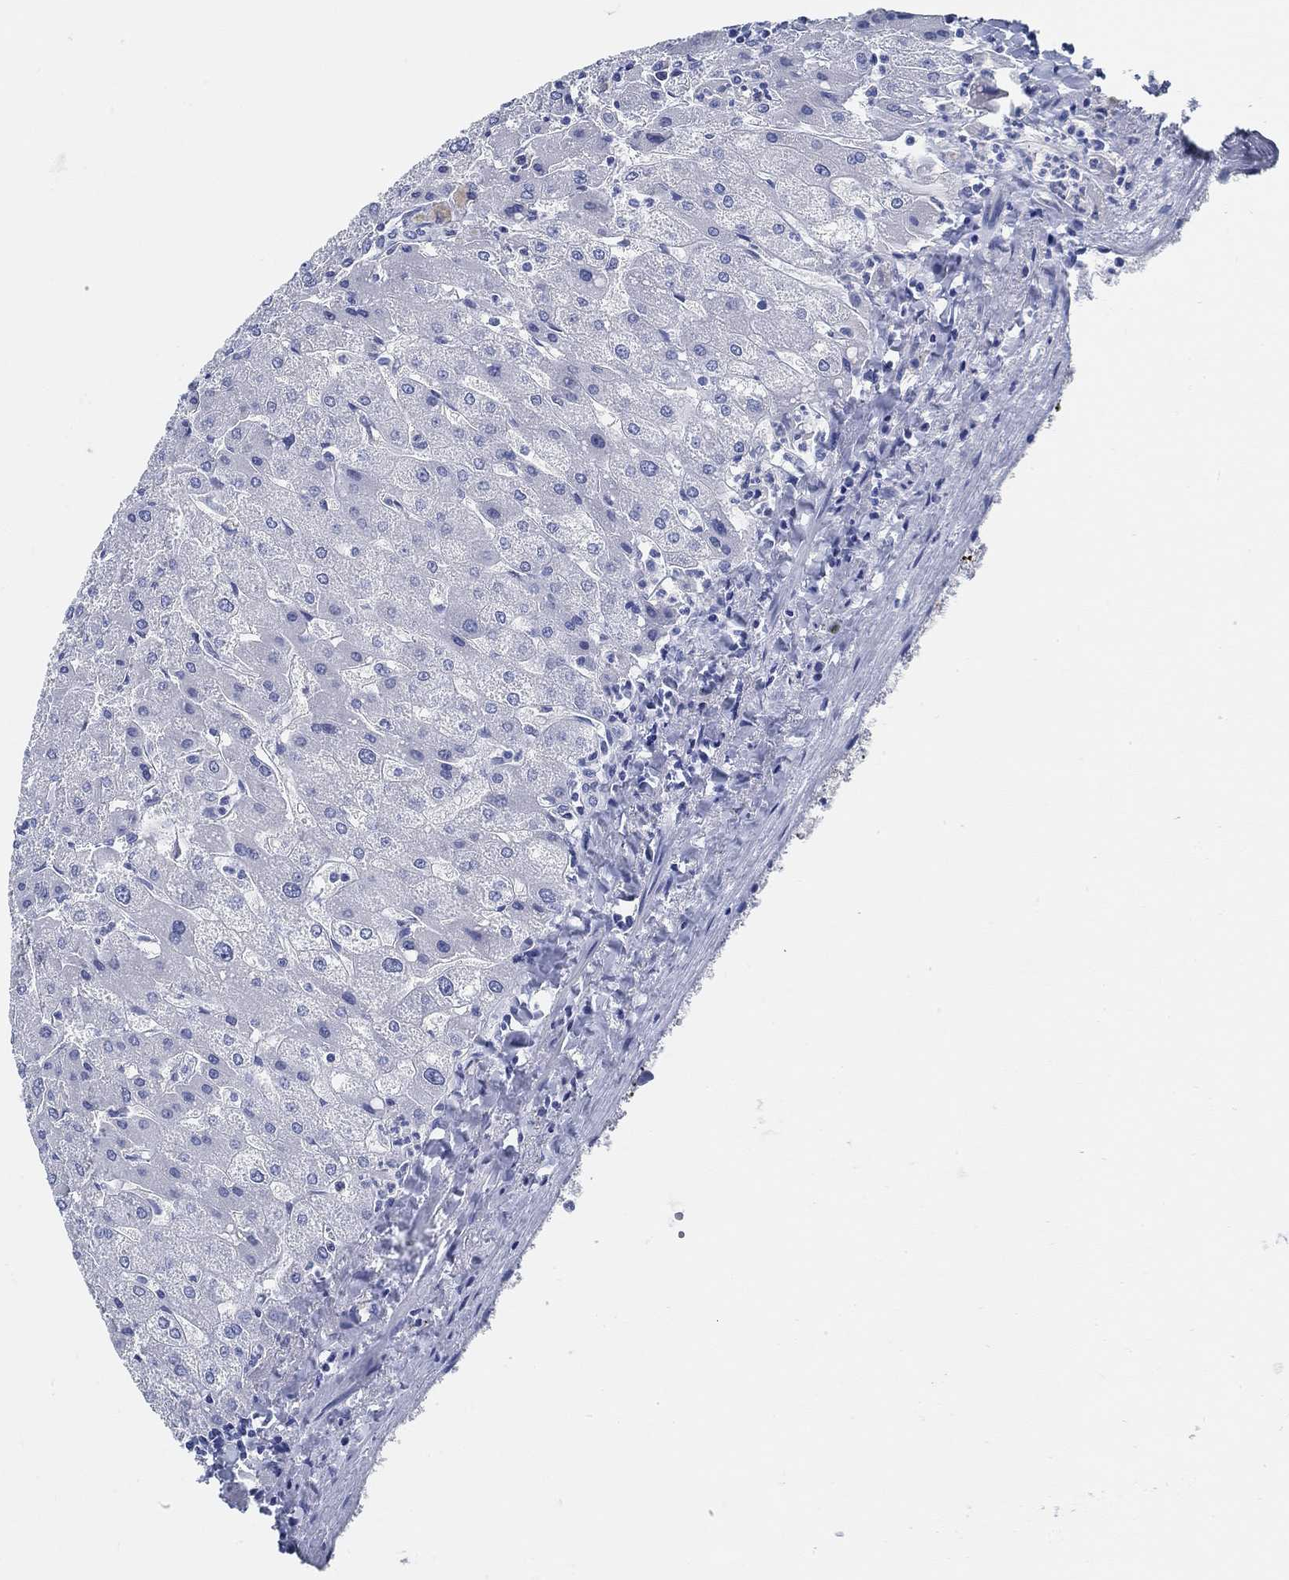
{"staining": {"intensity": "negative", "quantity": "none", "location": "none"}, "tissue": "liver", "cell_type": "Cholangiocytes", "image_type": "normal", "snomed": [{"axis": "morphology", "description": "Normal tissue, NOS"}, {"axis": "topography", "description": "Liver"}], "caption": "Protein analysis of unremarkable liver exhibits no significant staining in cholangiocytes.", "gene": "SLC45A1", "patient": {"sex": "male", "age": 67}}